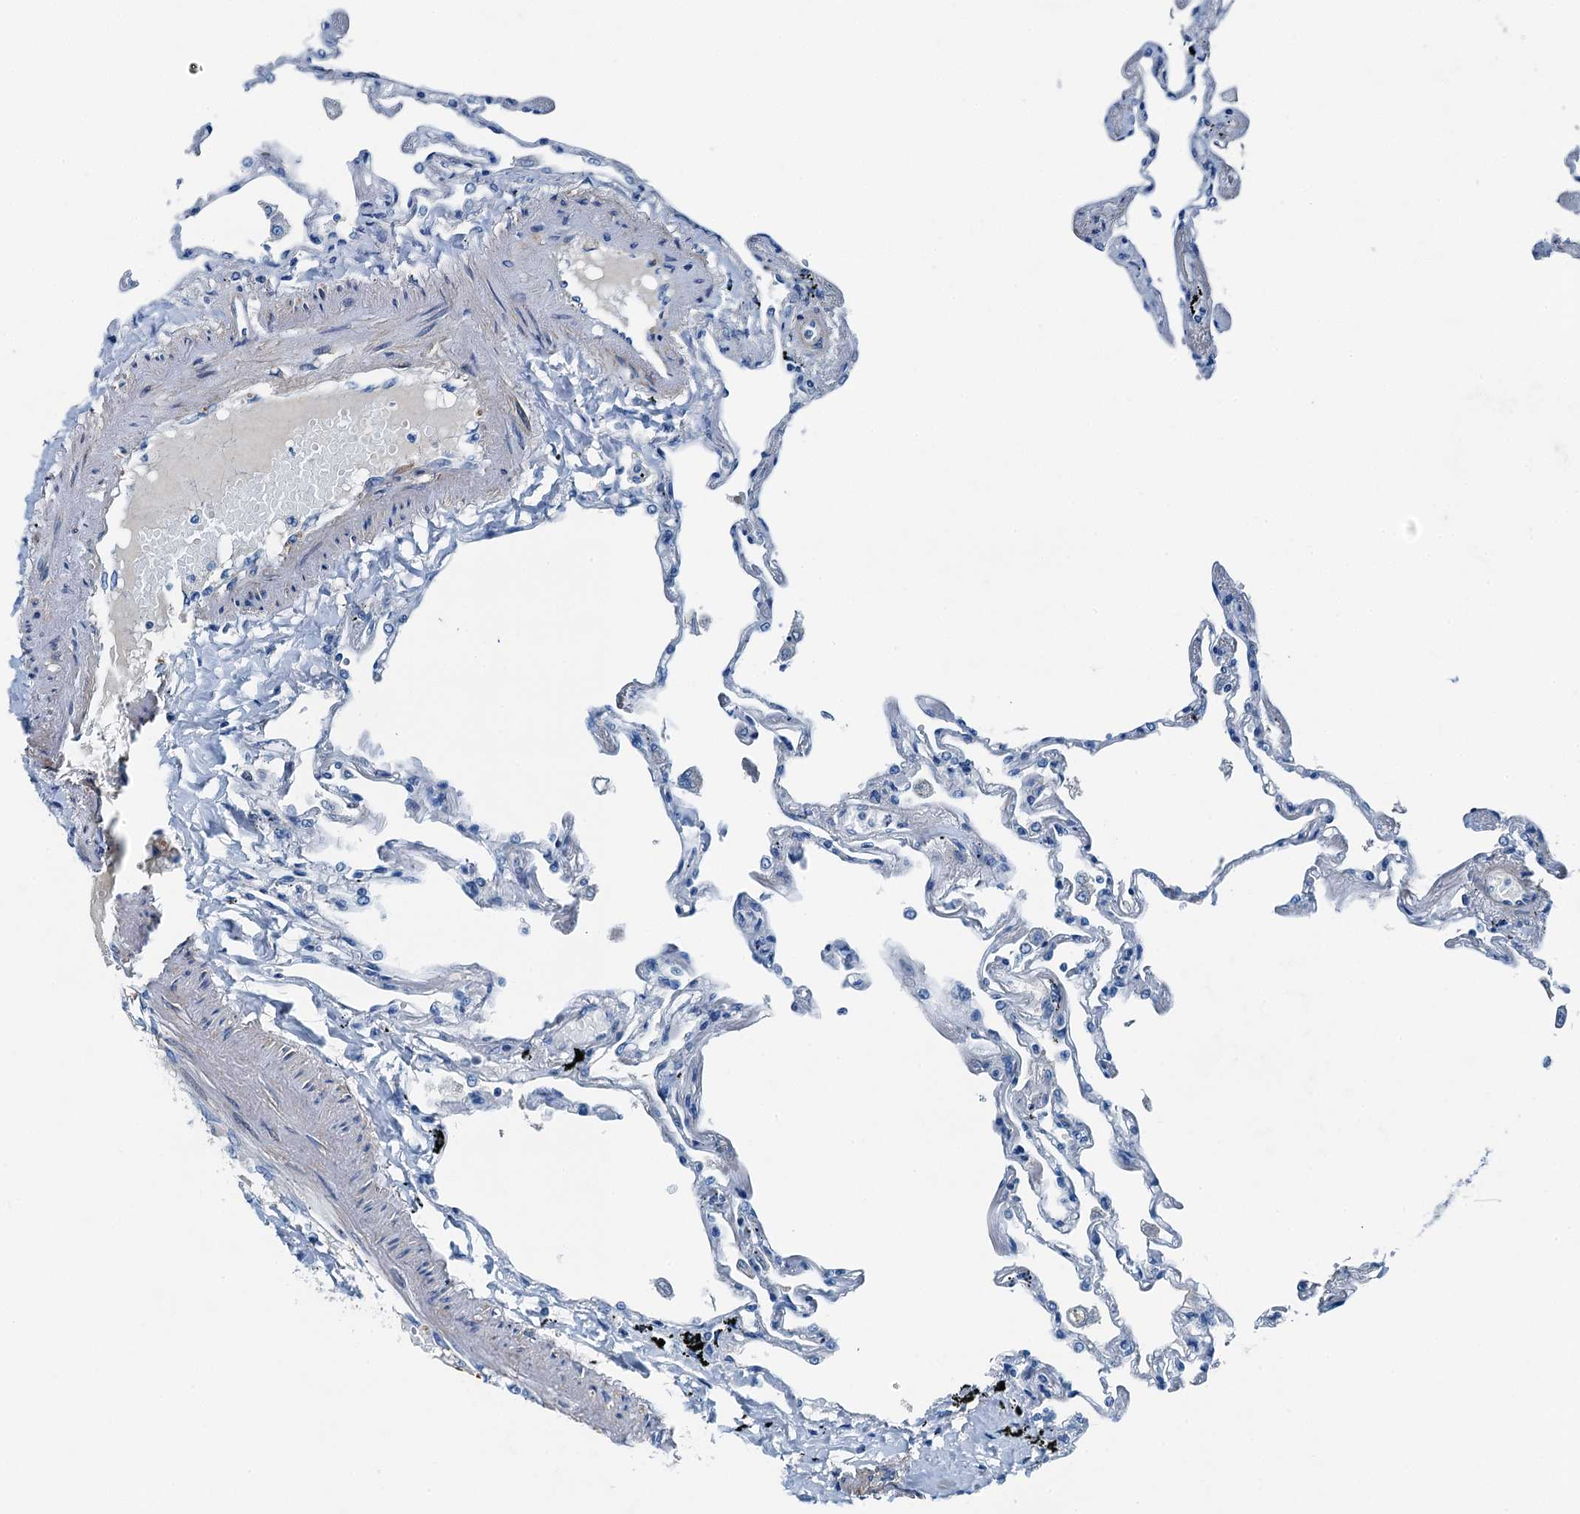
{"staining": {"intensity": "negative", "quantity": "none", "location": "none"}, "tissue": "lung", "cell_type": "Alveolar cells", "image_type": "normal", "snomed": [{"axis": "morphology", "description": "Normal tissue, NOS"}, {"axis": "topography", "description": "Lung"}], "caption": "IHC image of normal lung stained for a protein (brown), which shows no positivity in alveolar cells. (Immunohistochemistry (ihc), brightfield microscopy, high magnification).", "gene": "RAB3IL1", "patient": {"sex": "female", "age": 67}}